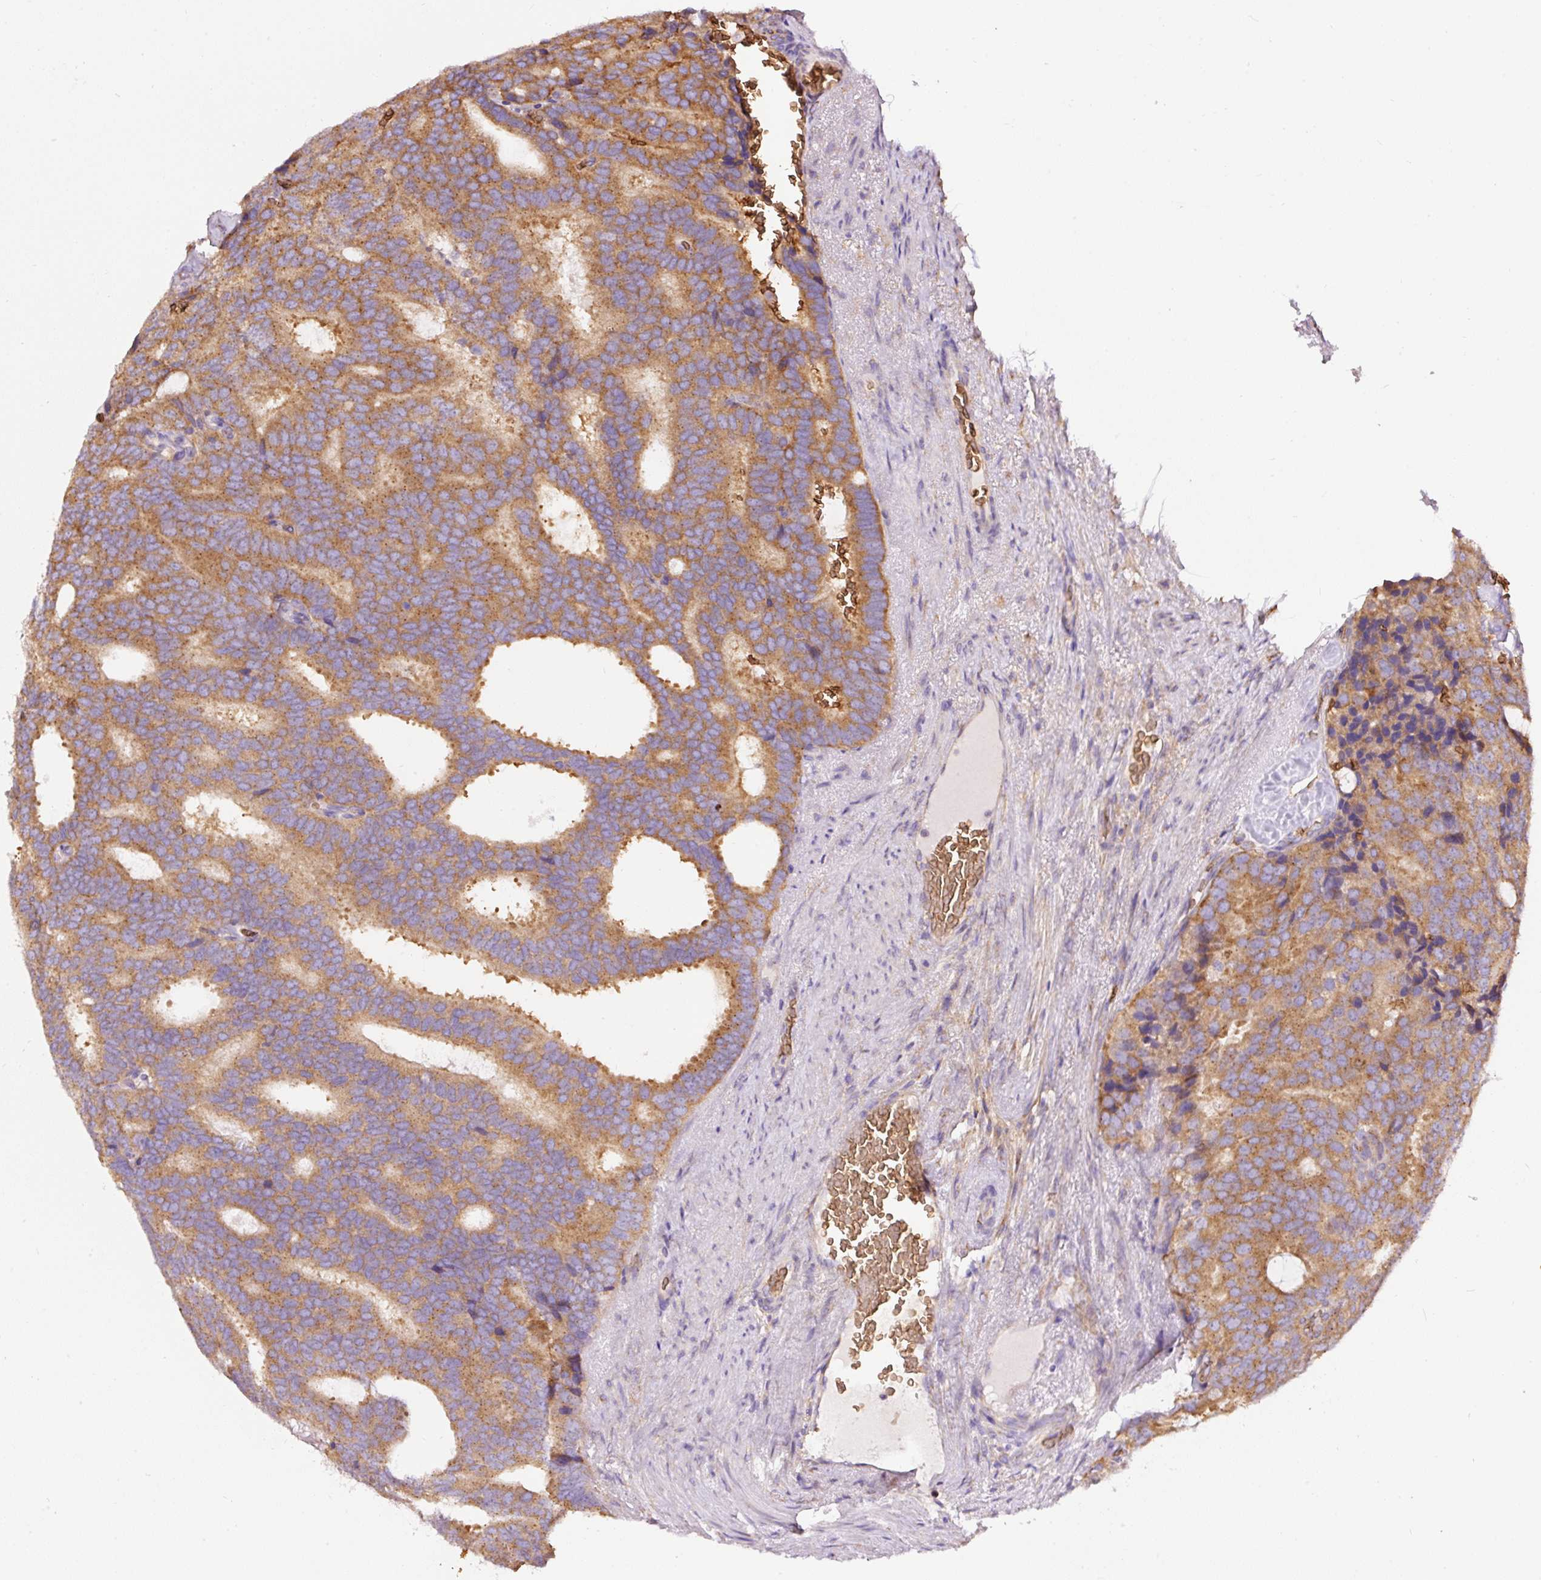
{"staining": {"intensity": "moderate", "quantity": ">75%", "location": "cytoplasmic/membranous"}, "tissue": "prostate cancer", "cell_type": "Tumor cells", "image_type": "cancer", "snomed": [{"axis": "morphology", "description": "Adenocarcinoma, Low grade"}, {"axis": "topography", "description": "Prostate"}], "caption": "The image demonstrates a brown stain indicating the presence of a protein in the cytoplasmic/membranous of tumor cells in prostate adenocarcinoma (low-grade).", "gene": "PRRC2A", "patient": {"sex": "male", "age": 71}}